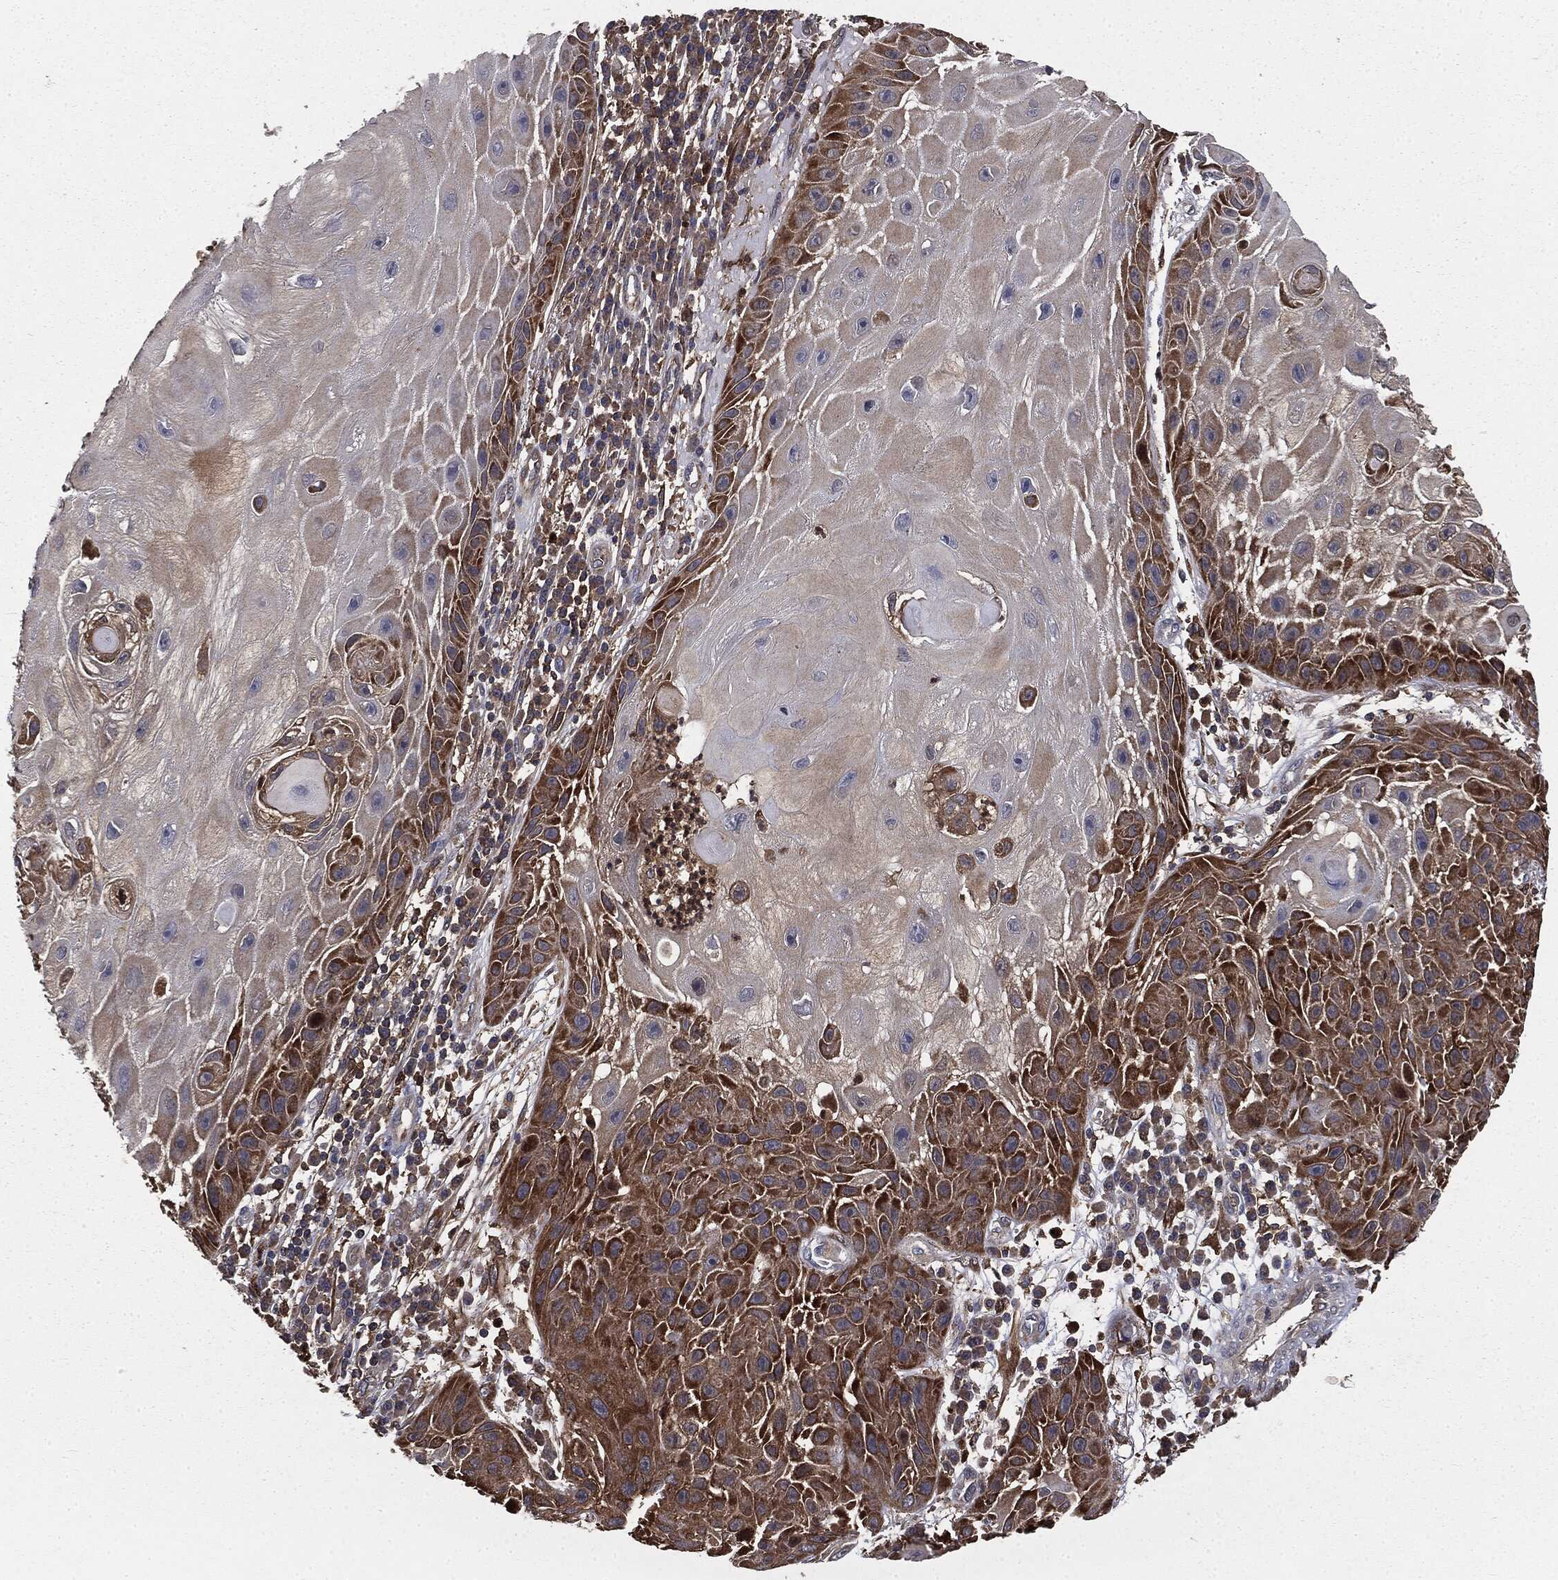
{"staining": {"intensity": "strong", "quantity": "25%-75%", "location": "cytoplasmic/membranous"}, "tissue": "skin cancer", "cell_type": "Tumor cells", "image_type": "cancer", "snomed": [{"axis": "morphology", "description": "Normal tissue, NOS"}, {"axis": "morphology", "description": "Squamous cell carcinoma, NOS"}, {"axis": "topography", "description": "Skin"}], "caption": "Strong cytoplasmic/membranous protein positivity is present in about 25%-75% of tumor cells in skin cancer.", "gene": "GNB5", "patient": {"sex": "male", "age": 79}}